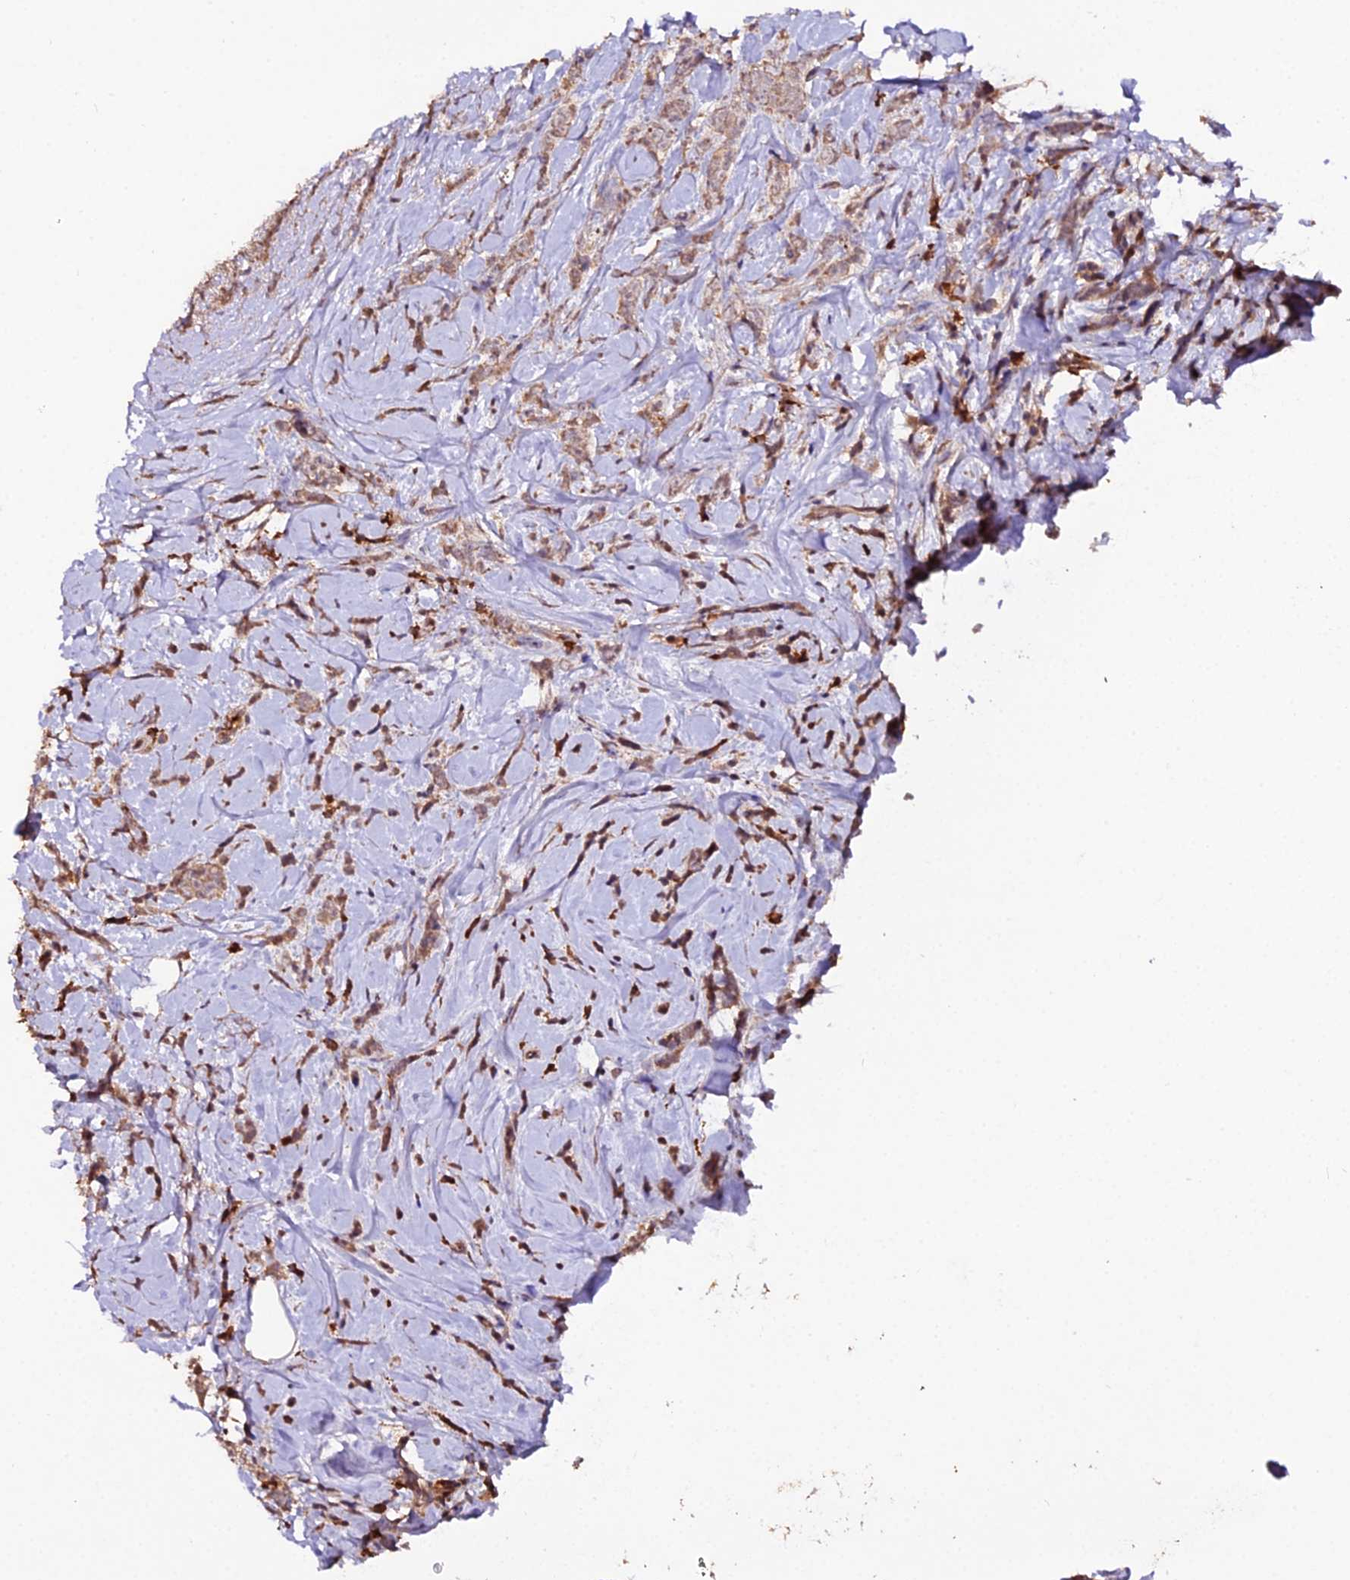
{"staining": {"intensity": "weak", "quantity": ">75%", "location": "cytoplasmic/membranous"}, "tissue": "breast cancer", "cell_type": "Tumor cells", "image_type": "cancer", "snomed": [{"axis": "morphology", "description": "Lobular carcinoma"}, {"axis": "topography", "description": "Breast"}], "caption": "A histopathology image of lobular carcinoma (breast) stained for a protein reveals weak cytoplasmic/membranous brown staining in tumor cells.", "gene": "KCTD16", "patient": {"sex": "female", "age": 58}}